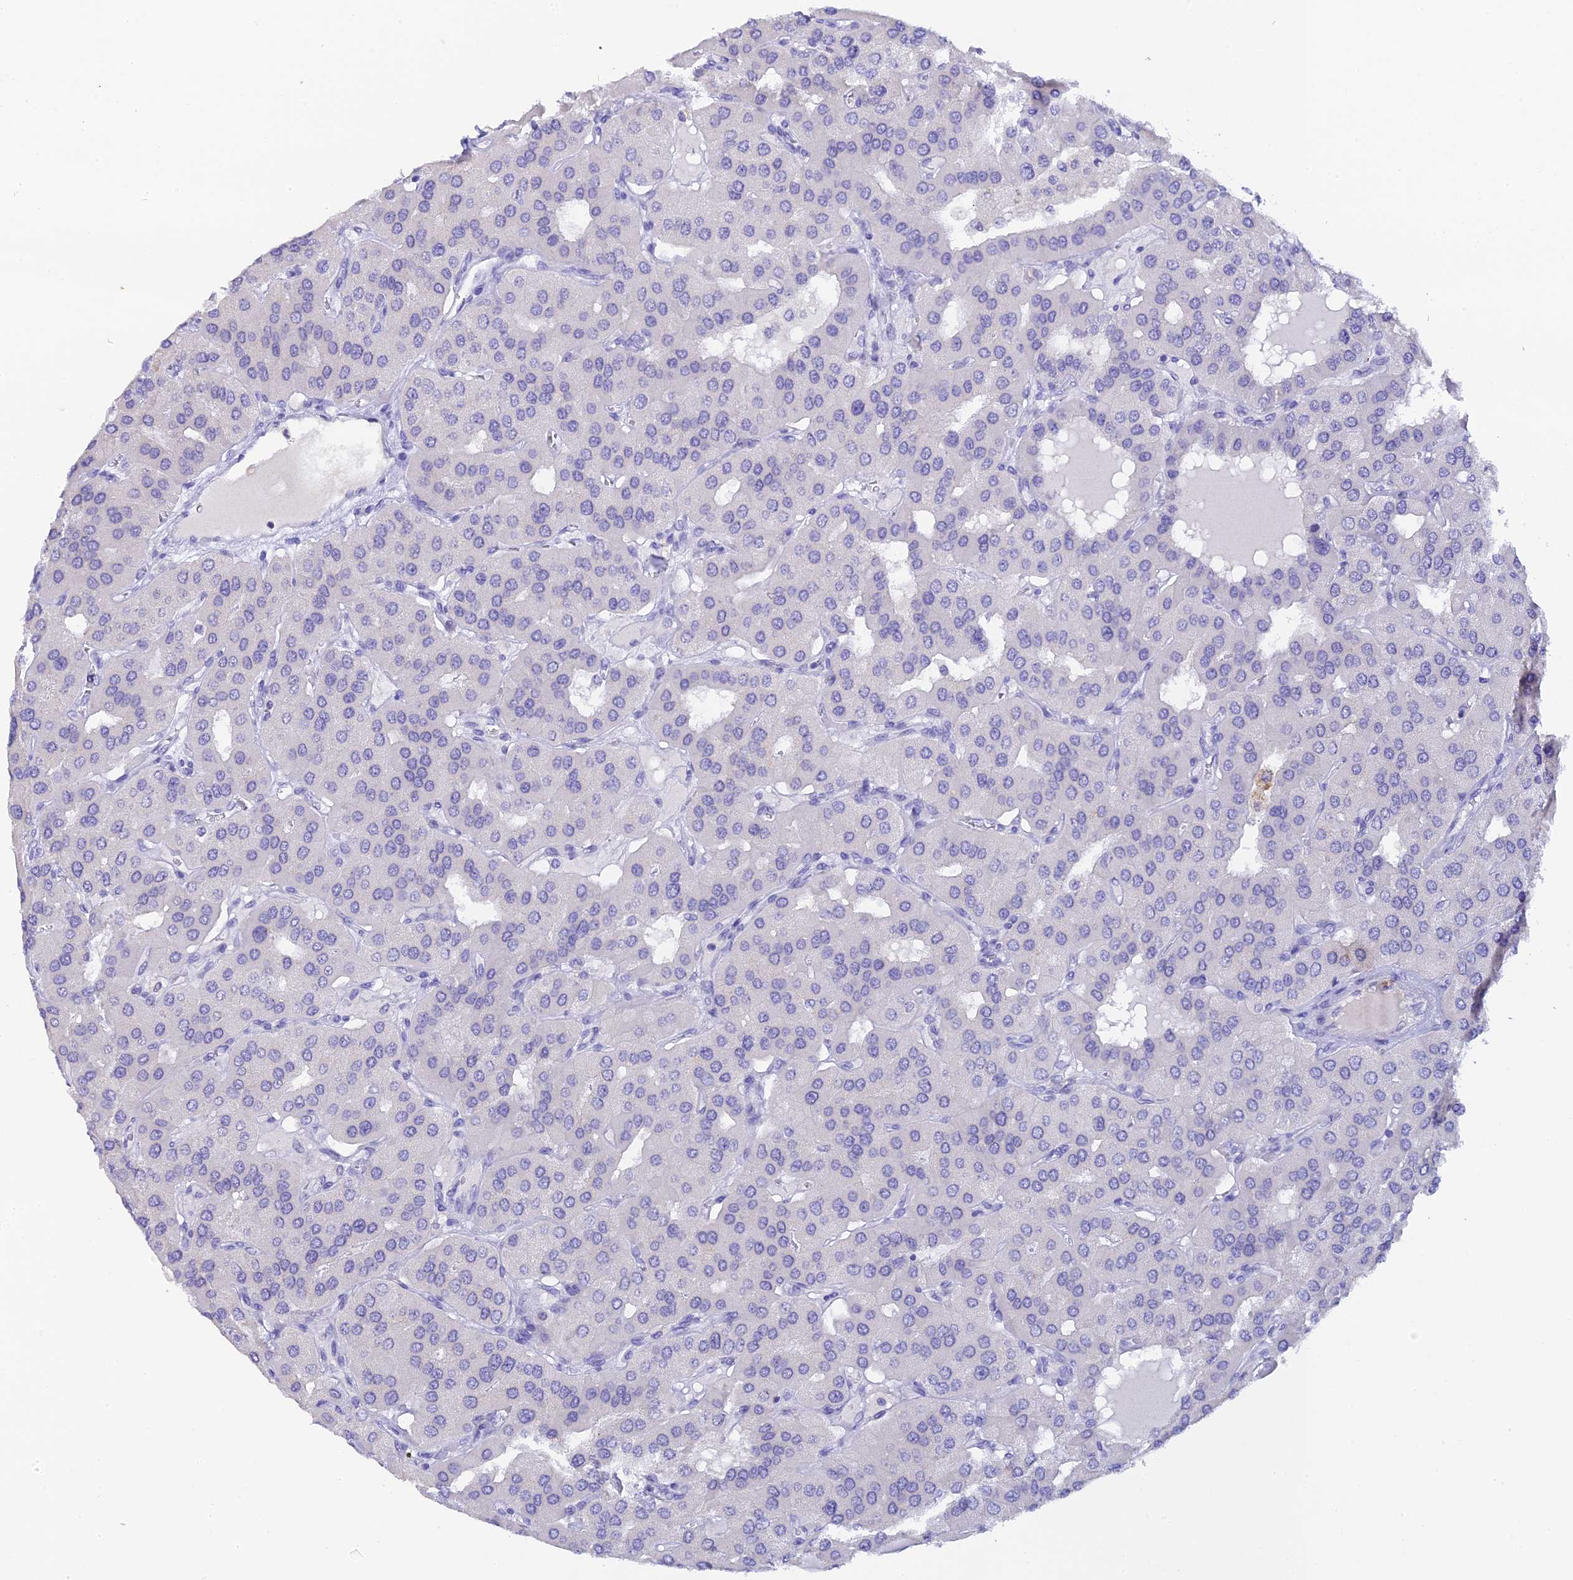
{"staining": {"intensity": "negative", "quantity": "none", "location": "none"}, "tissue": "parathyroid gland", "cell_type": "Glandular cells", "image_type": "normal", "snomed": [{"axis": "morphology", "description": "Normal tissue, NOS"}, {"axis": "morphology", "description": "Adenoma, NOS"}, {"axis": "topography", "description": "Parathyroid gland"}], "caption": "The photomicrograph displays no staining of glandular cells in normal parathyroid gland. (Immunohistochemistry, brightfield microscopy, high magnification).", "gene": "C12orf29", "patient": {"sex": "female", "age": 86}}